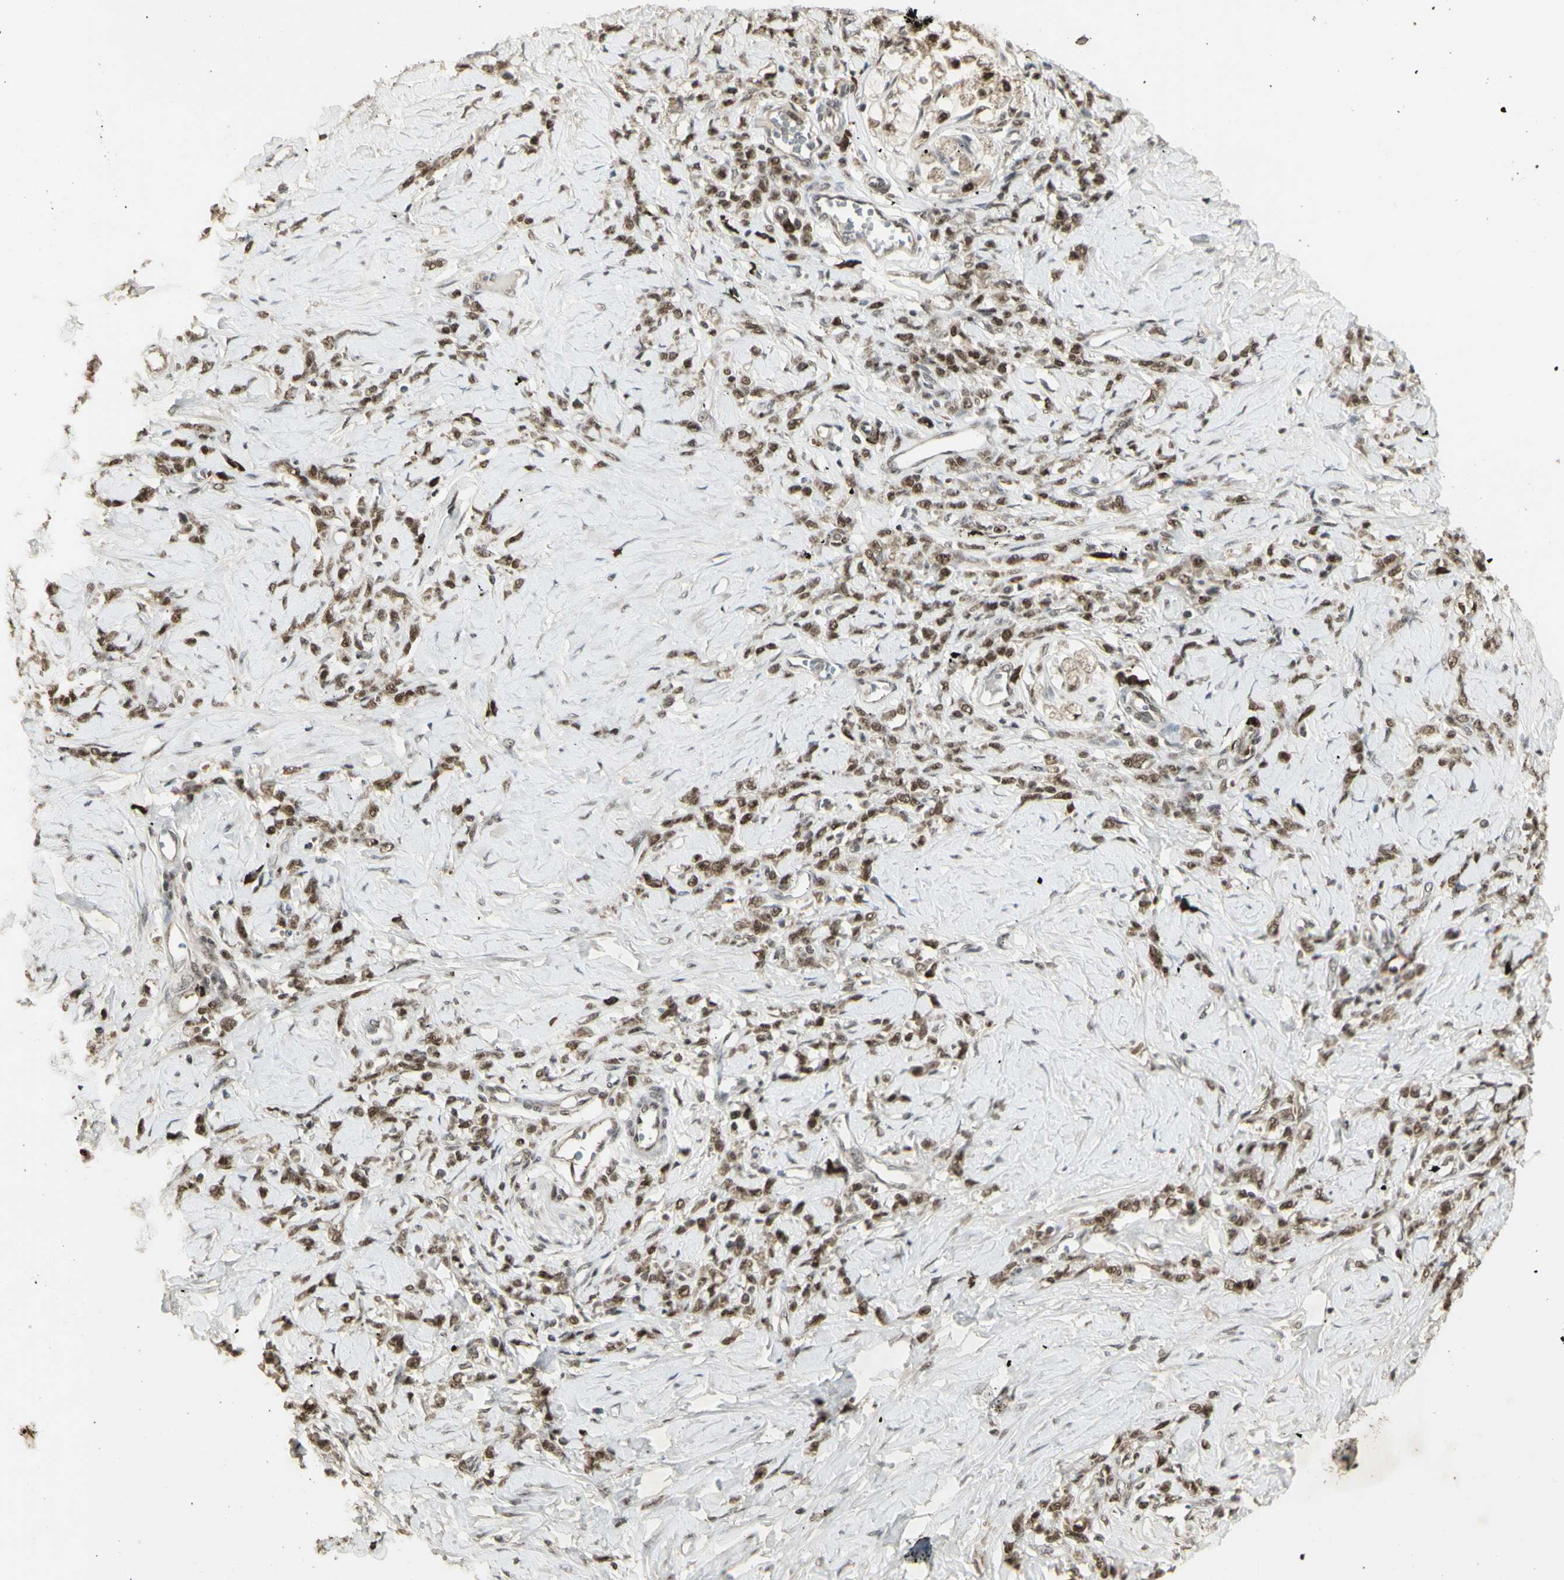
{"staining": {"intensity": "moderate", "quantity": ">75%", "location": "nuclear"}, "tissue": "stomach cancer", "cell_type": "Tumor cells", "image_type": "cancer", "snomed": [{"axis": "morphology", "description": "Adenocarcinoma, NOS"}, {"axis": "topography", "description": "Stomach"}], "caption": "Protein expression analysis of stomach adenocarcinoma displays moderate nuclear positivity in about >75% of tumor cells.", "gene": "CCNT1", "patient": {"sex": "male", "age": 82}}